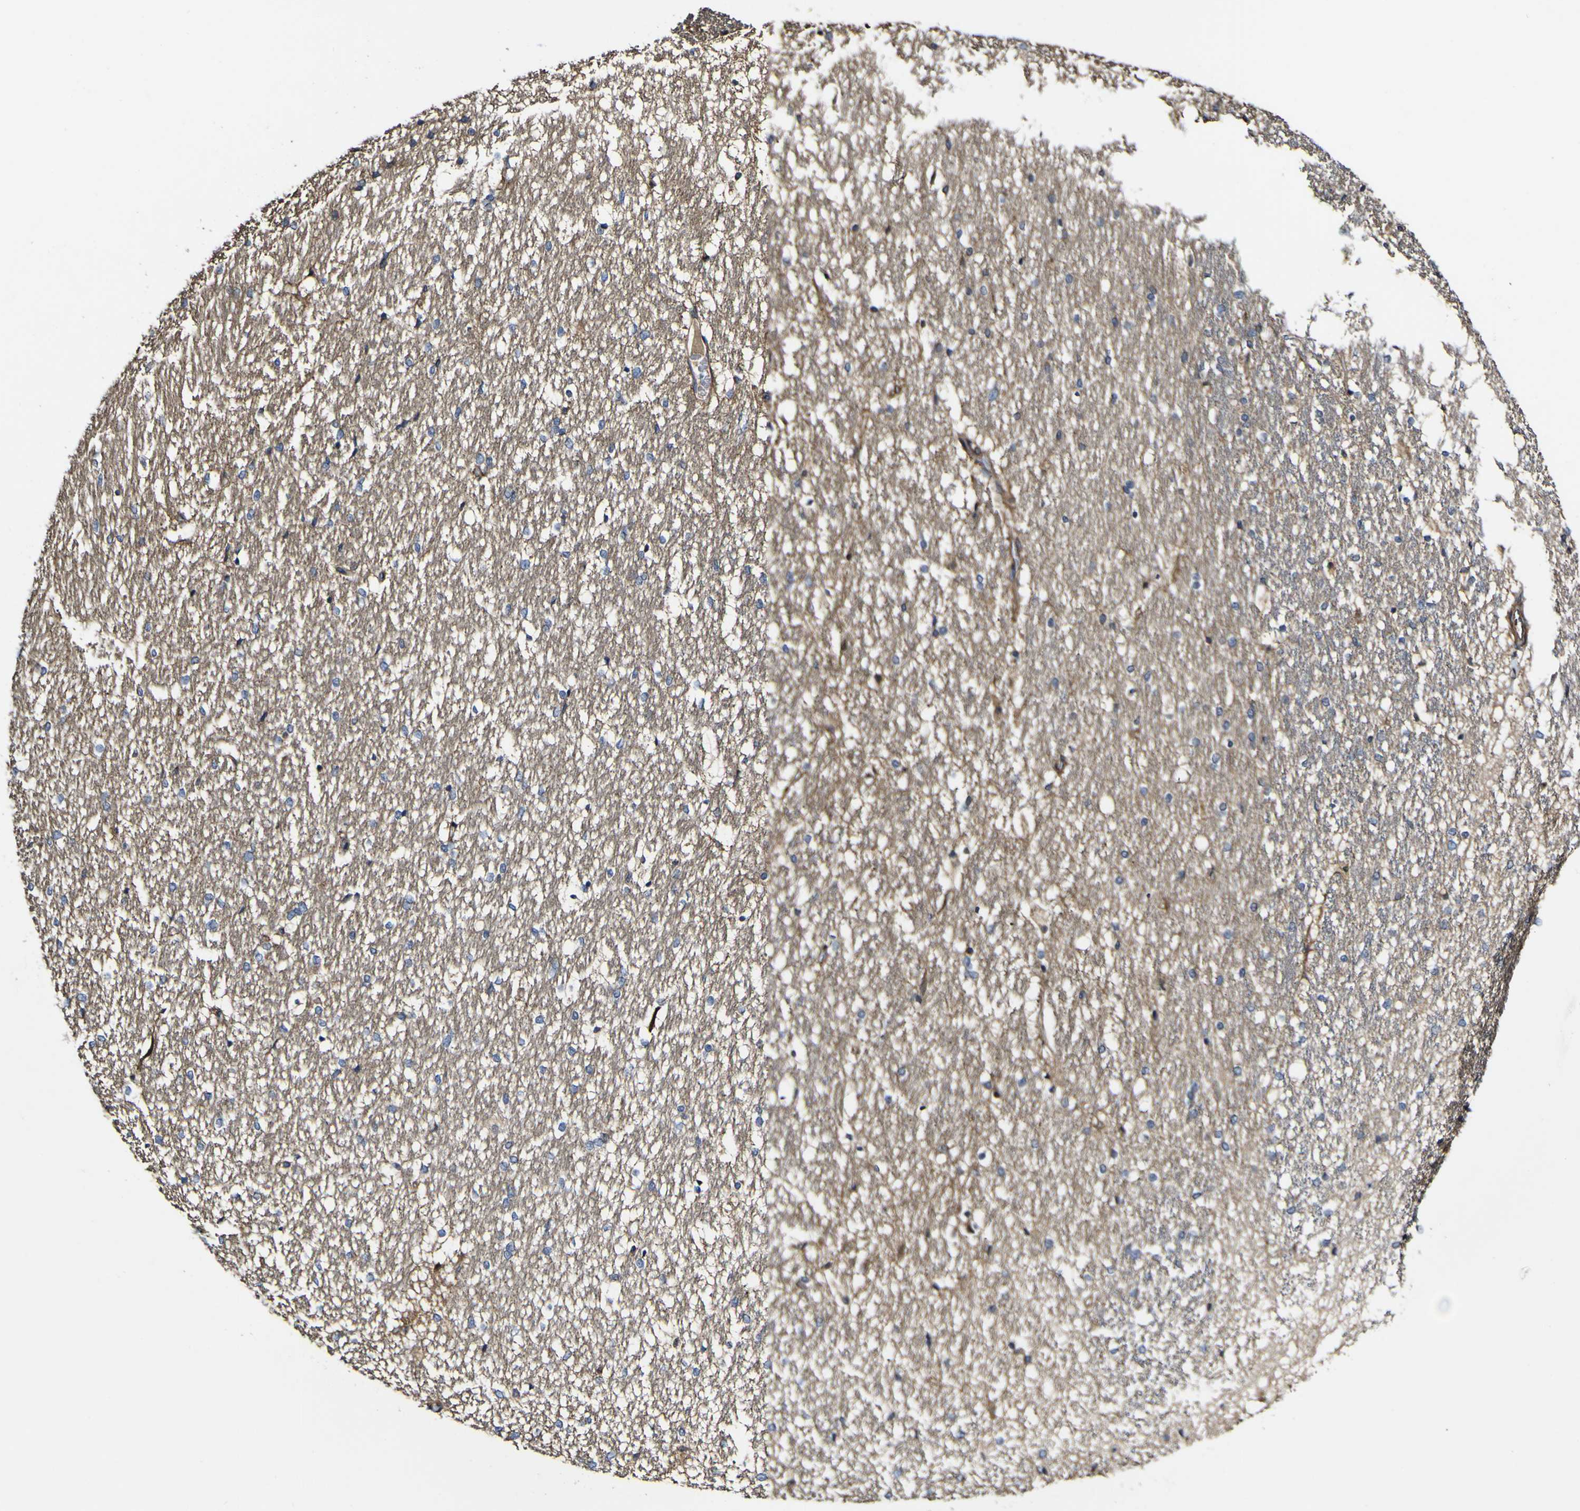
{"staining": {"intensity": "weak", "quantity": "<25%", "location": "cytoplasmic/membranous"}, "tissue": "hippocampus", "cell_type": "Glial cells", "image_type": "normal", "snomed": [{"axis": "morphology", "description": "Normal tissue, NOS"}, {"axis": "topography", "description": "Hippocampus"}], "caption": "This is an immunohistochemistry (IHC) micrograph of normal human hippocampus. There is no expression in glial cells.", "gene": "NAALADL2", "patient": {"sex": "female", "age": 19}}